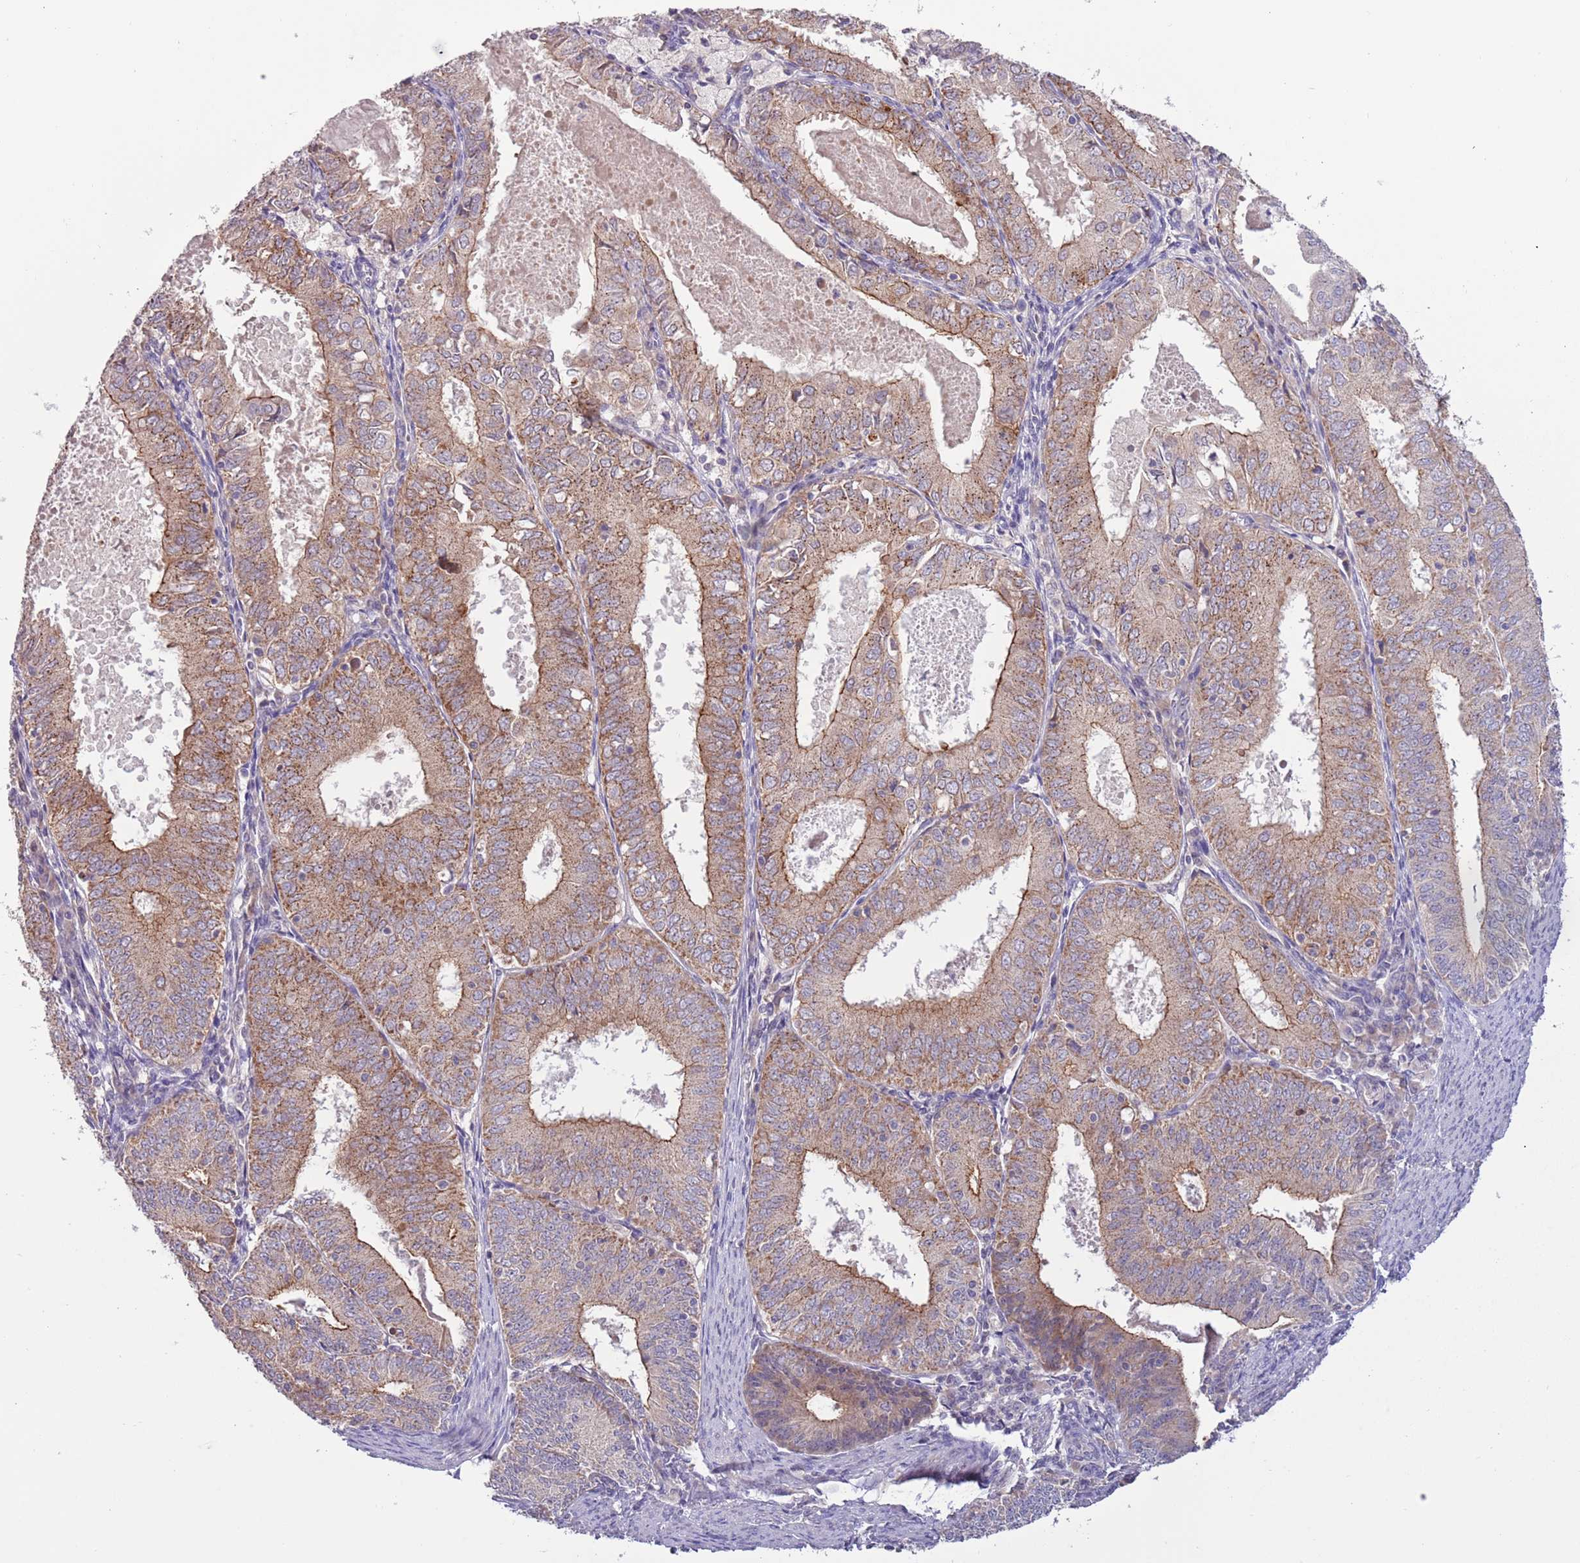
{"staining": {"intensity": "moderate", "quantity": ">75%", "location": "cytoplasmic/membranous"}, "tissue": "endometrial cancer", "cell_type": "Tumor cells", "image_type": "cancer", "snomed": [{"axis": "morphology", "description": "Adenocarcinoma, NOS"}, {"axis": "topography", "description": "Endometrium"}], "caption": "Endometrial adenocarcinoma stained for a protein displays moderate cytoplasmic/membranous positivity in tumor cells.", "gene": "SHROOM3", "patient": {"sex": "female", "age": 57}}